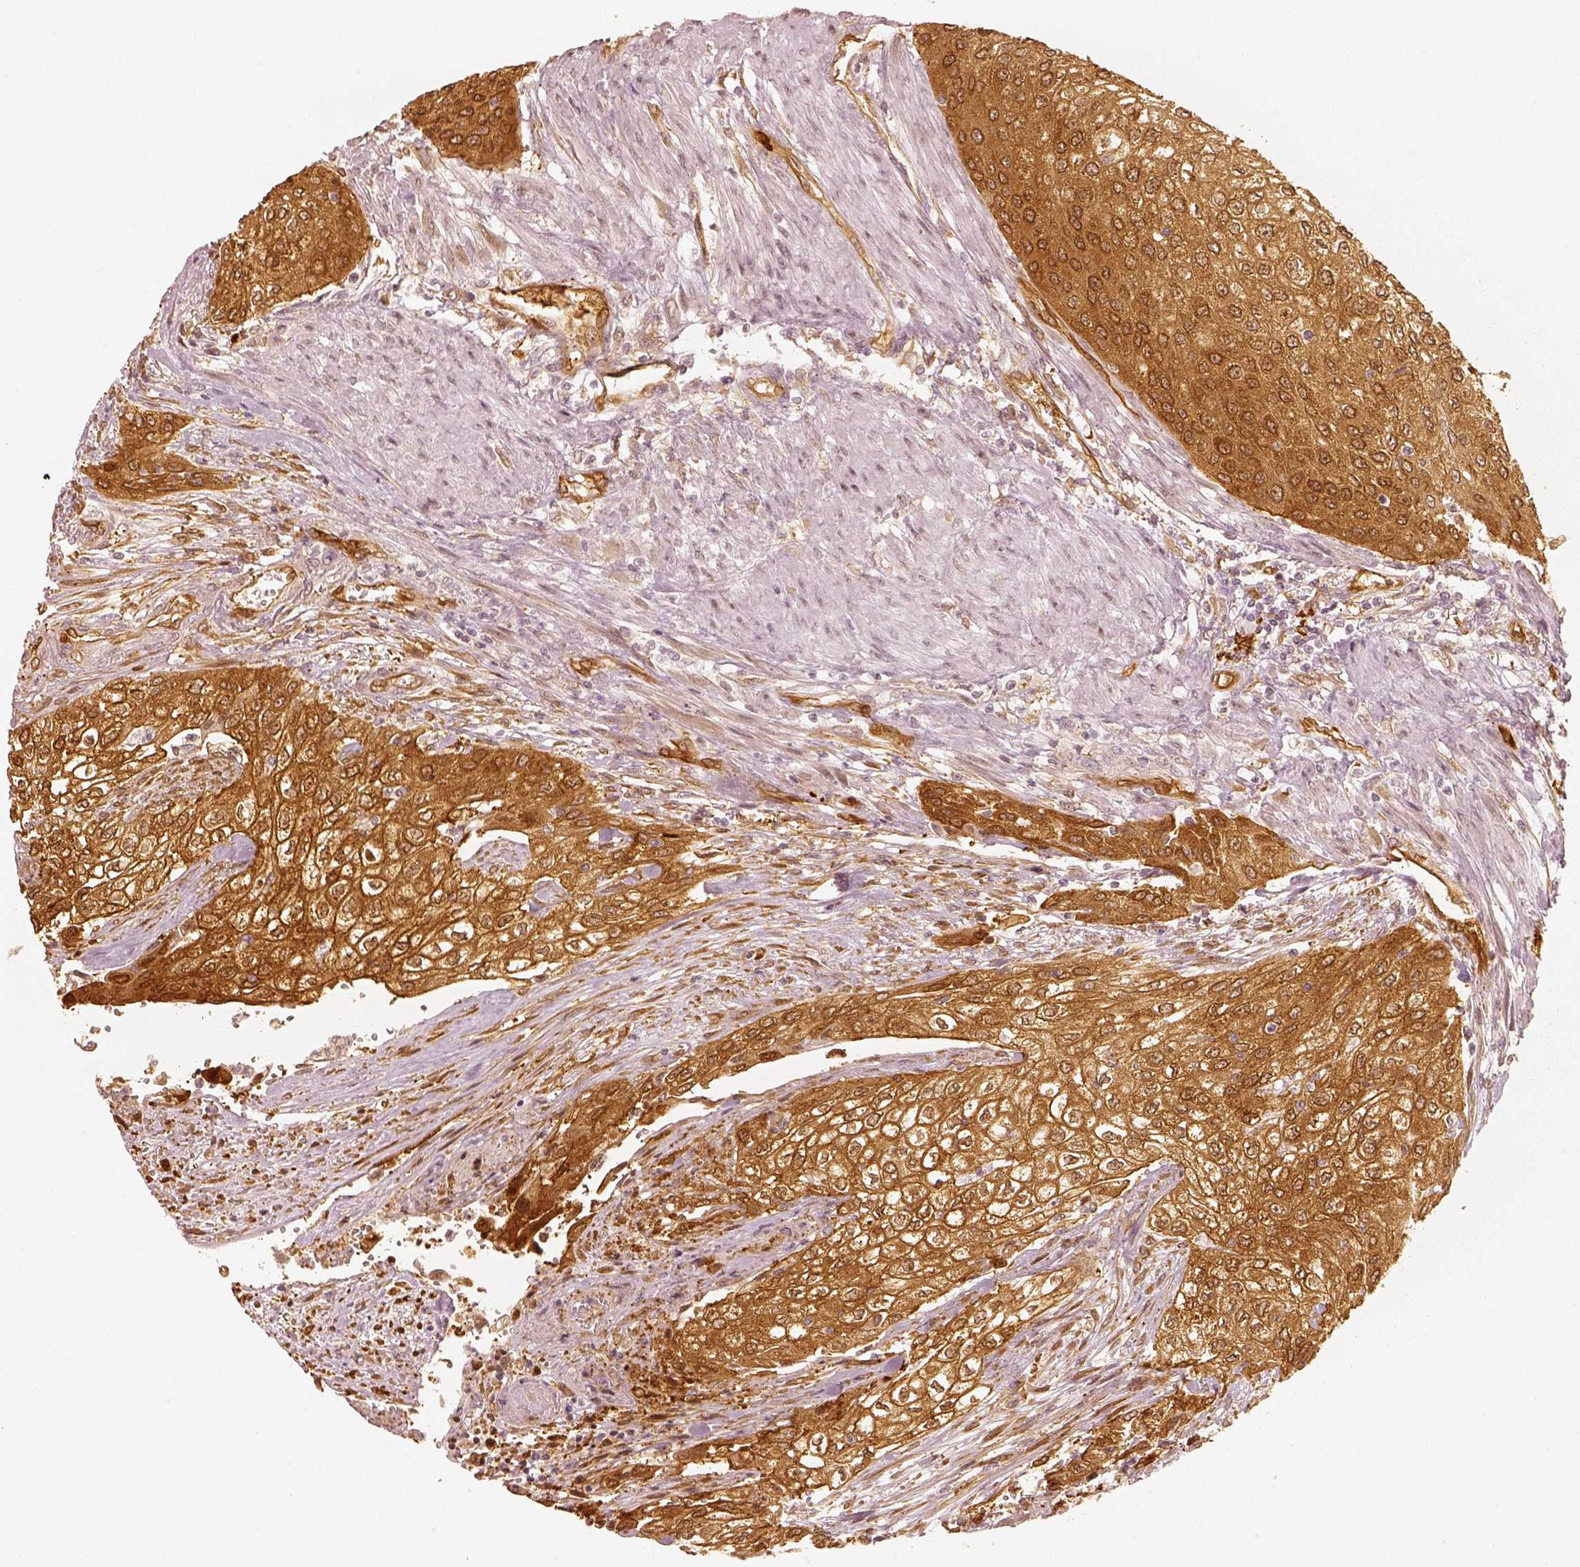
{"staining": {"intensity": "moderate", "quantity": ">75%", "location": "cytoplasmic/membranous"}, "tissue": "urothelial cancer", "cell_type": "Tumor cells", "image_type": "cancer", "snomed": [{"axis": "morphology", "description": "Urothelial carcinoma, High grade"}, {"axis": "topography", "description": "Urinary bladder"}], "caption": "Protein expression analysis of human urothelial cancer reveals moderate cytoplasmic/membranous expression in about >75% of tumor cells. Nuclei are stained in blue.", "gene": "FSCN1", "patient": {"sex": "male", "age": 62}}